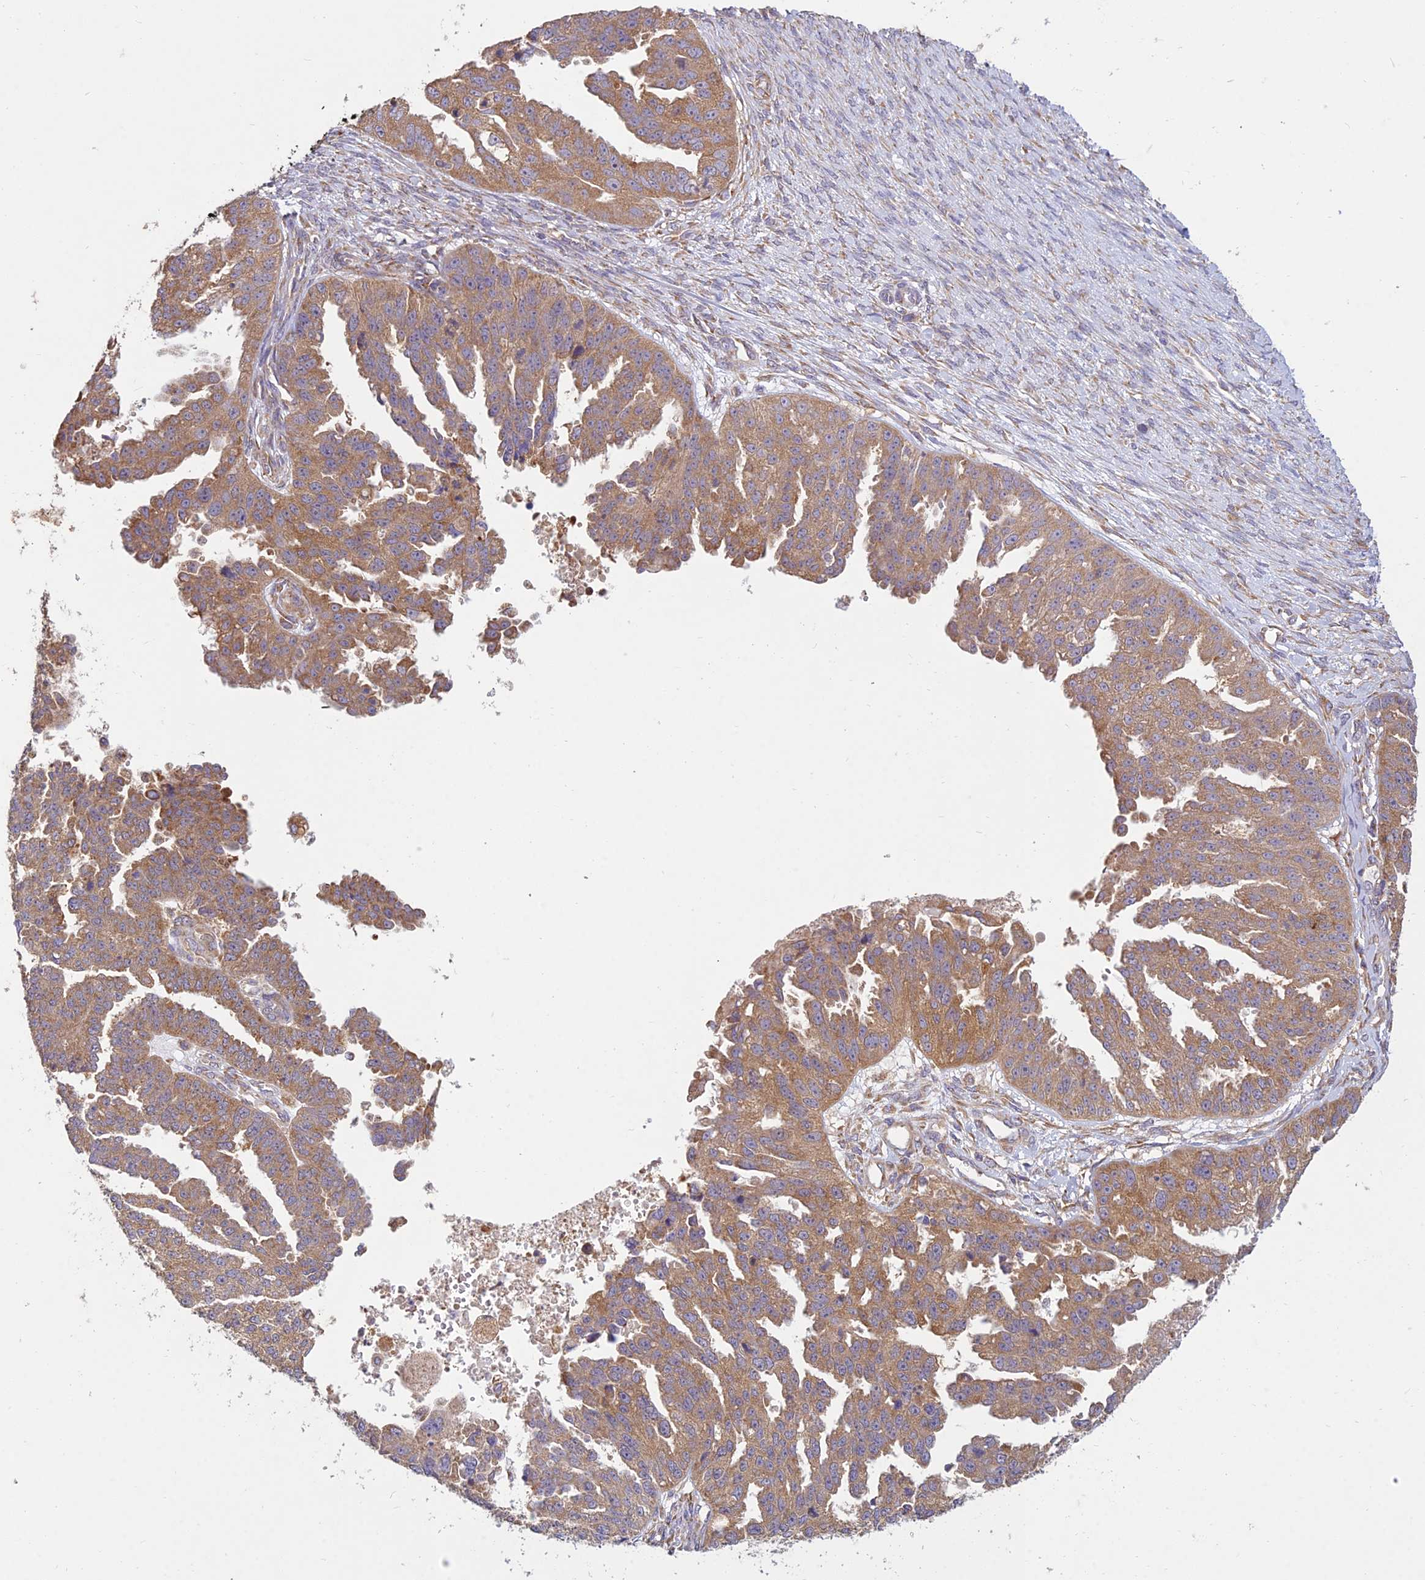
{"staining": {"intensity": "moderate", "quantity": ">75%", "location": "cytoplasmic/membranous"}, "tissue": "ovarian cancer", "cell_type": "Tumor cells", "image_type": "cancer", "snomed": [{"axis": "morphology", "description": "Cystadenocarcinoma, serous, NOS"}, {"axis": "topography", "description": "Ovary"}], "caption": "Ovarian serous cystadenocarcinoma stained for a protein (brown) exhibits moderate cytoplasmic/membranous positive staining in about >75% of tumor cells.", "gene": "NXNL2", "patient": {"sex": "female", "age": 58}}